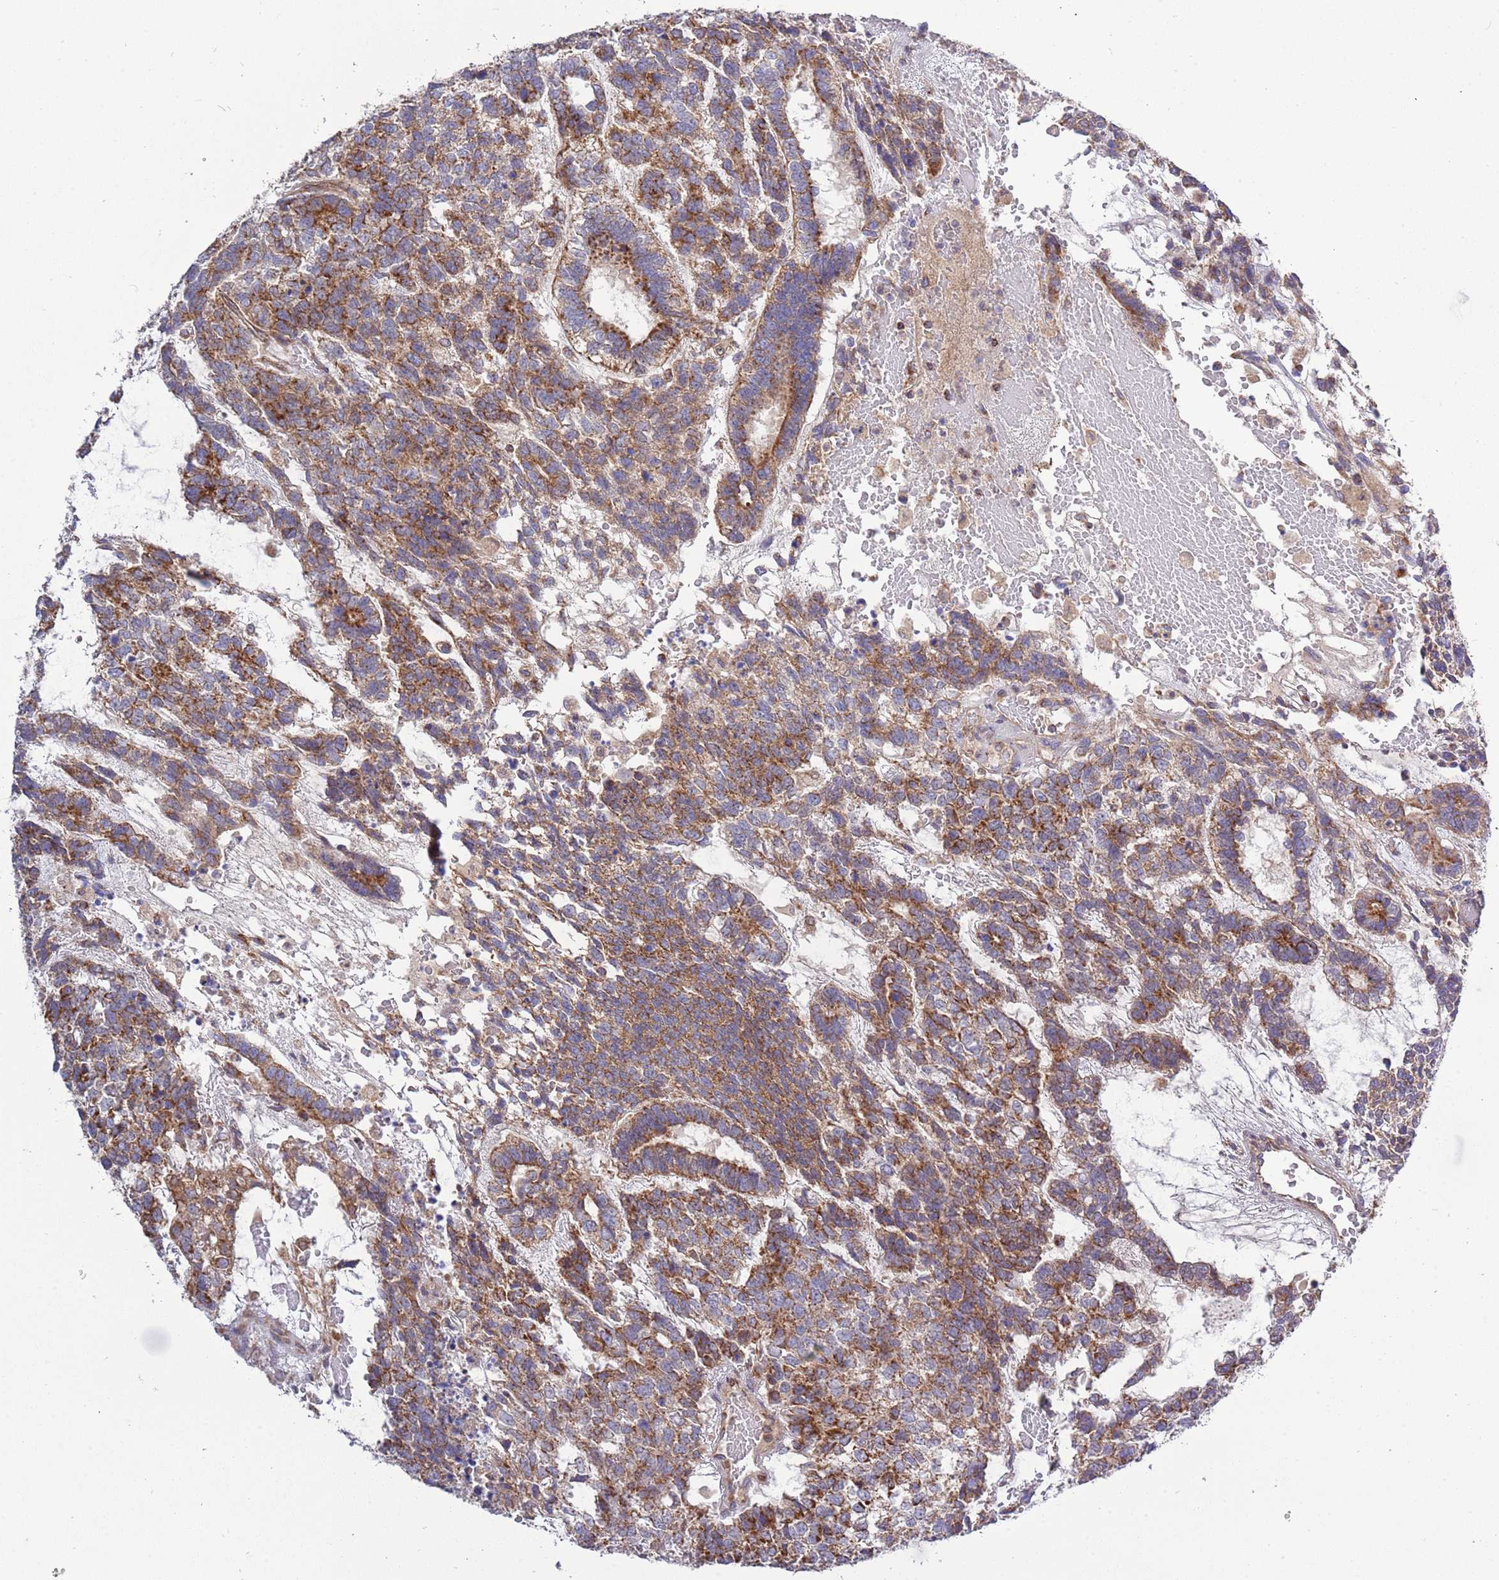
{"staining": {"intensity": "moderate", "quantity": ">75%", "location": "cytoplasmic/membranous"}, "tissue": "testis cancer", "cell_type": "Tumor cells", "image_type": "cancer", "snomed": [{"axis": "morphology", "description": "Carcinoma, Embryonal, NOS"}, {"axis": "topography", "description": "Testis"}], "caption": "DAB immunohistochemical staining of testis cancer shows moderate cytoplasmic/membranous protein staining in approximately >75% of tumor cells.", "gene": "IRS4", "patient": {"sex": "male", "age": 23}}